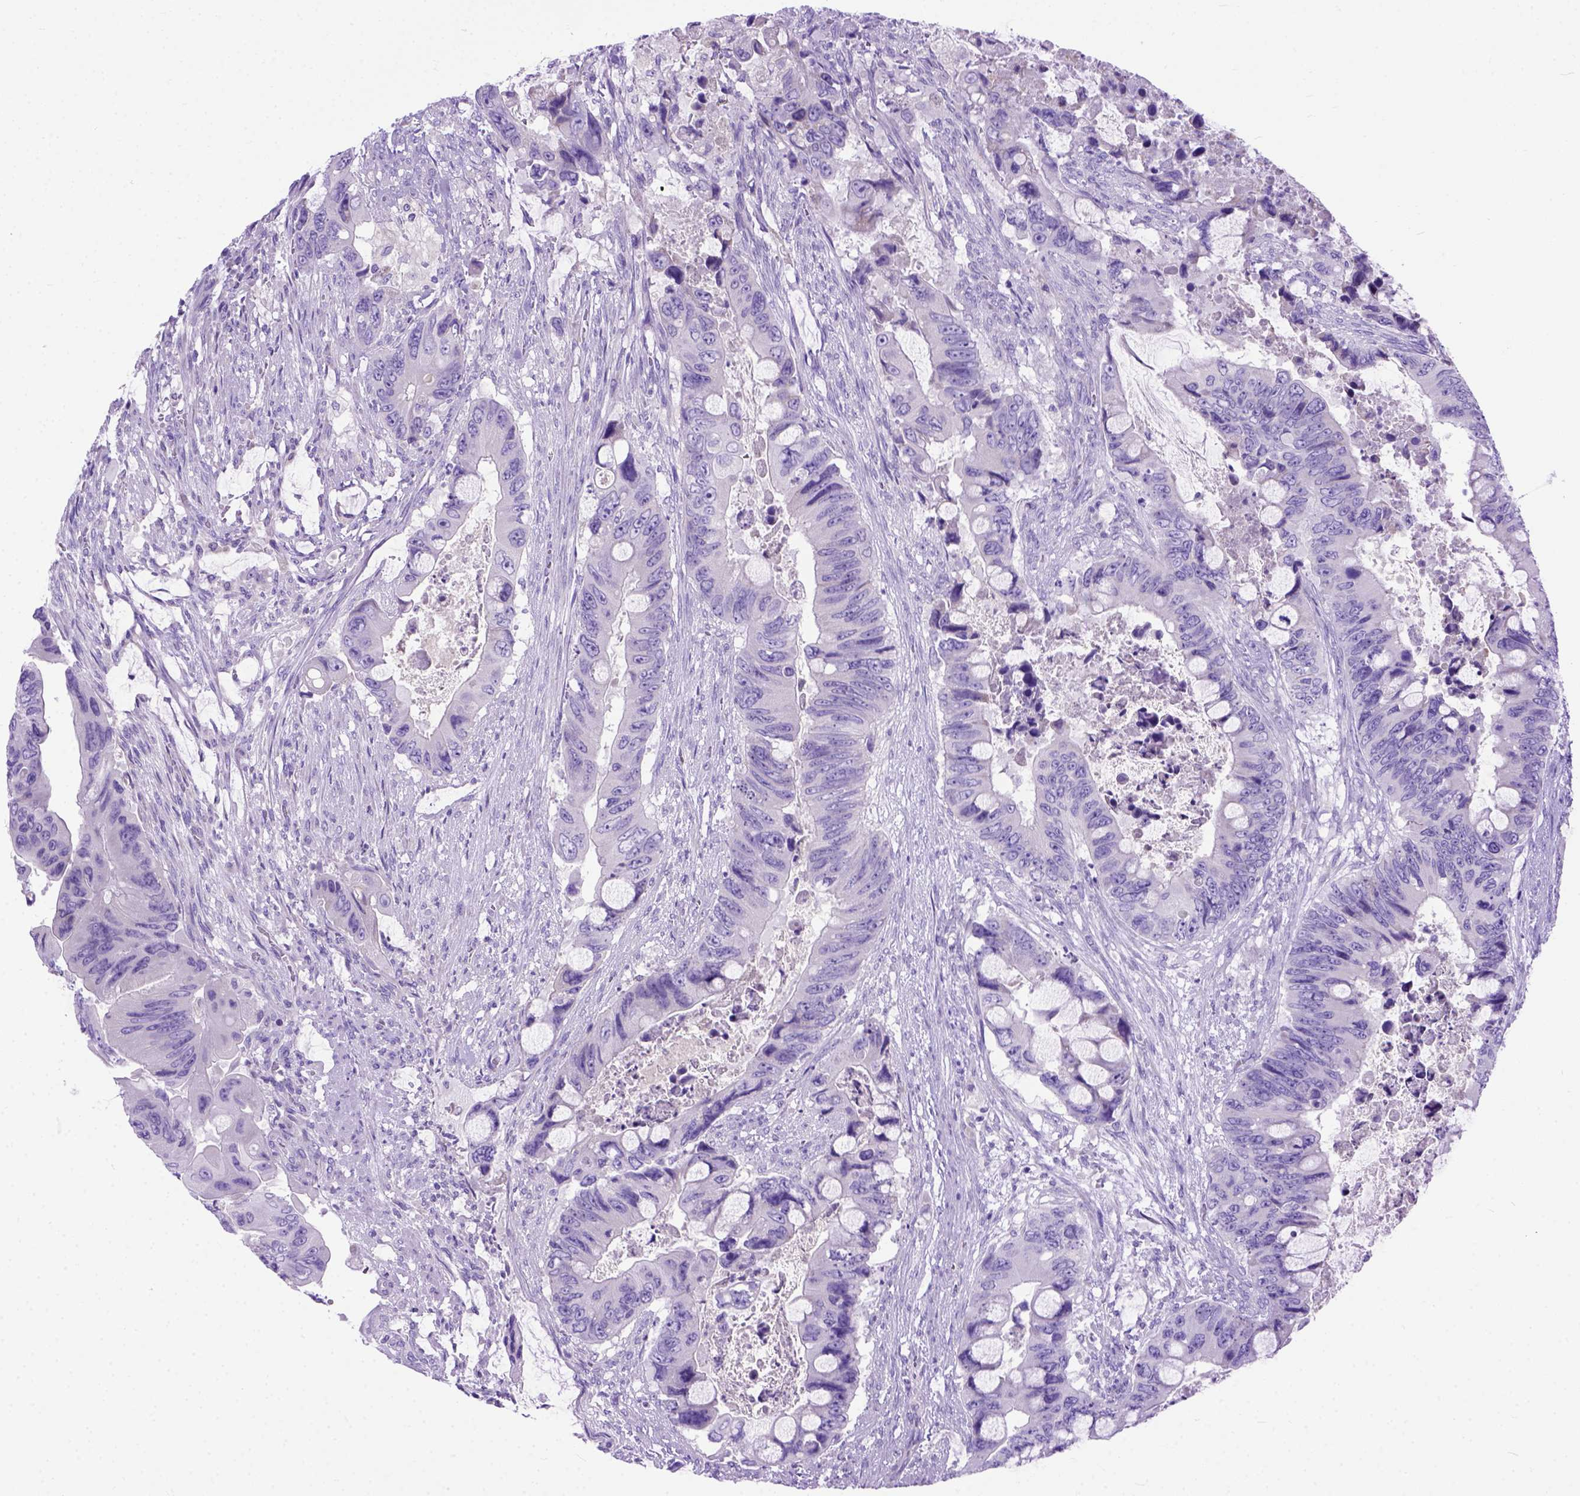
{"staining": {"intensity": "negative", "quantity": "none", "location": "none"}, "tissue": "colorectal cancer", "cell_type": "Tumor cells", "image_type": "cancer", "snomed": [{"axis": "morphology", "description": "Adenocarcinoma, NOS"}, {"axis": "topography", "description": "Rectum"}], "caption": "Adenocarcinoma (colorectal) was stained to show a protein in brown. There is no significant positivity in tumor cells. (DAB IHC visualized using brightfield microscopy, high magnification).", "gene": "ODAD3", "patient": {"sex": "male", "age": 63}}